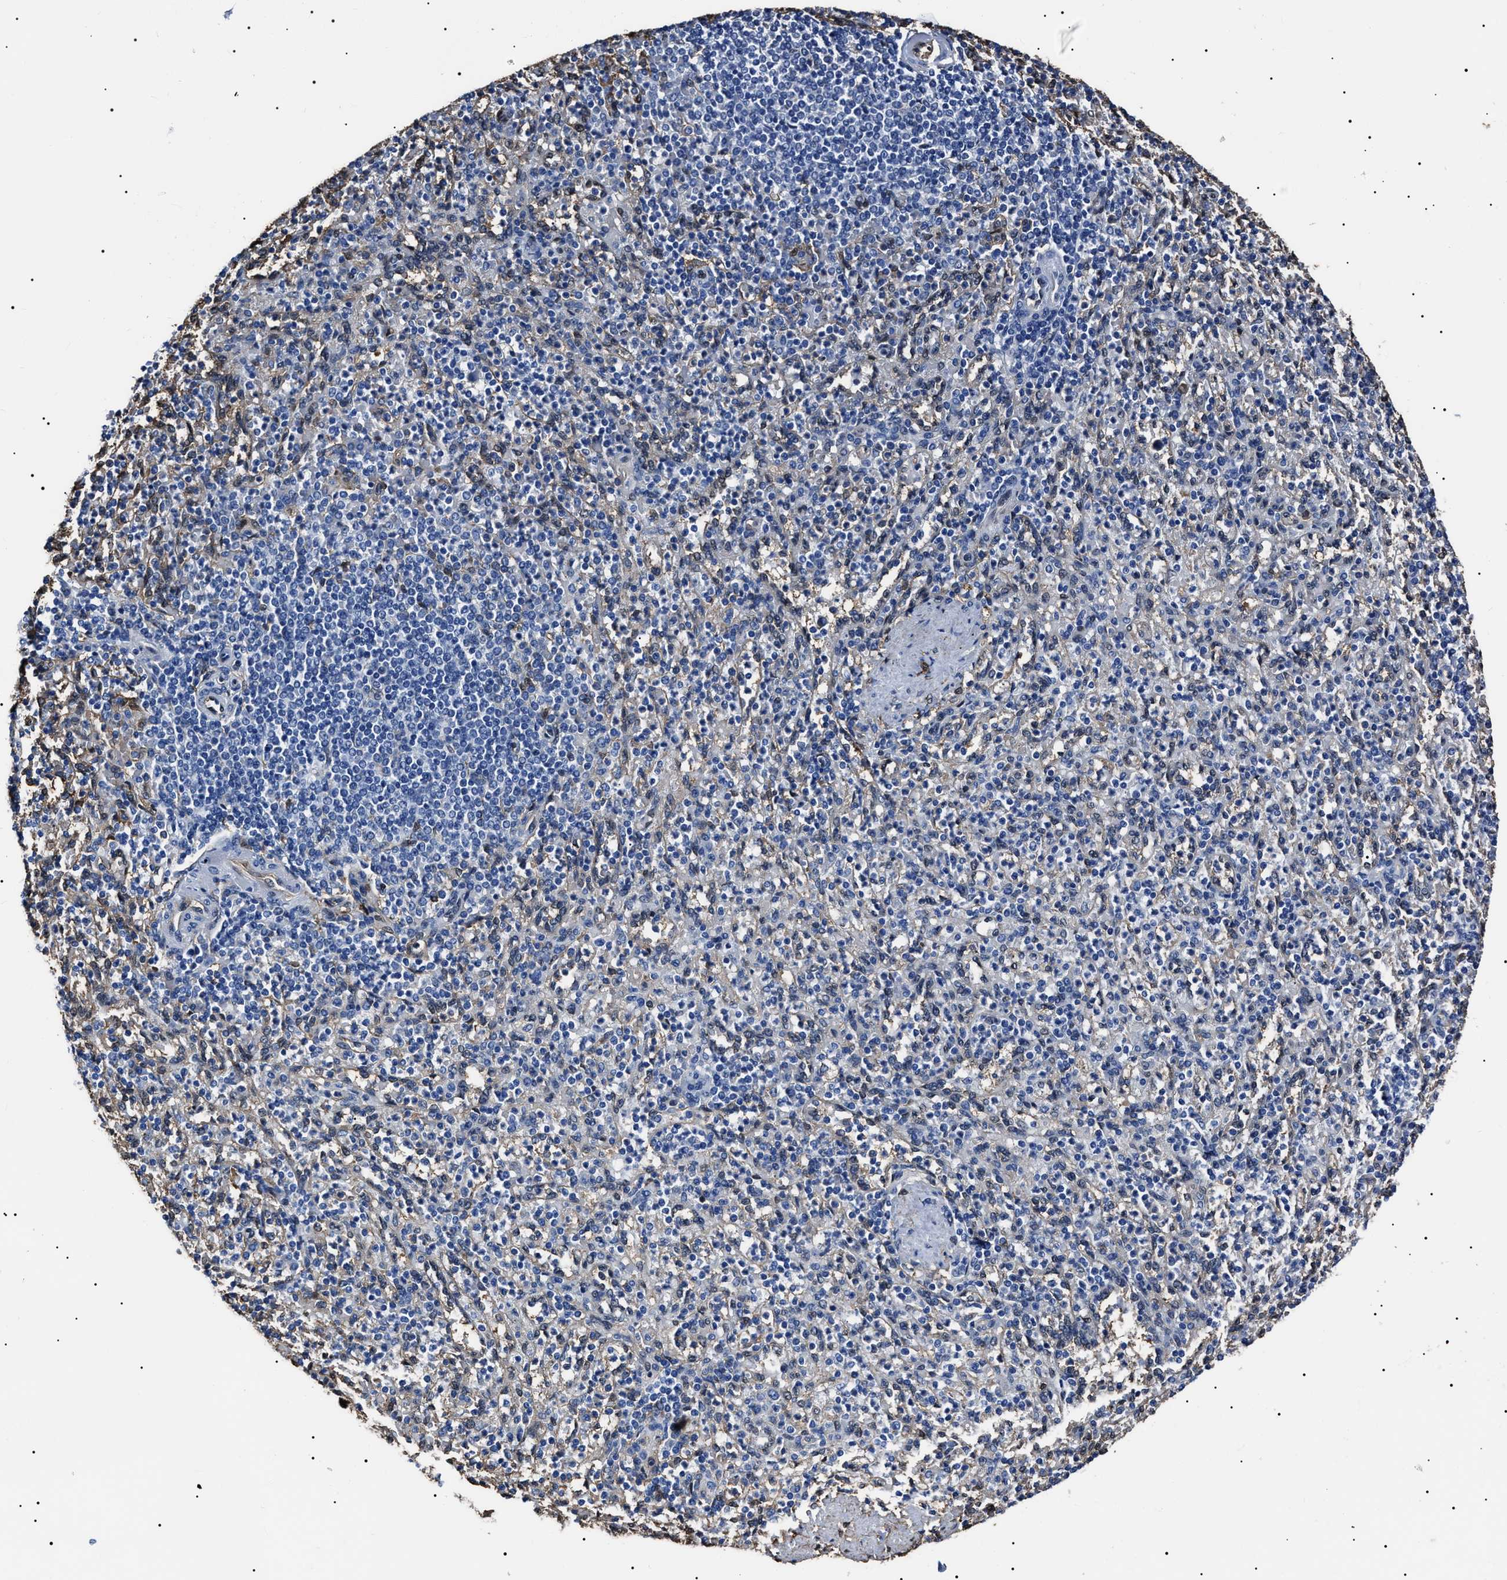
{"staining": {"intensity": "weak", "quantity": "<25%", "location": "cytoplasmic/membranous"}, "tissue": "spleen", "cell_type": "Cells in red pulp", "image_type": "normal", "snomed": [{"axis": "morphology", "description": "Normal tissue, NOS"}, {"axis": "topography", "description": "Spleen"}], "caption": "High magnification brightfield microscopy of normal spleen stained with DAB (3,3'-diaminobenzidine) (brown) and counterstained with hematoxylin (blue): cells in red pulp show no significant staining.", "gene": "ALDH1A1", "patient": {"sex": "female", "age": 74}}